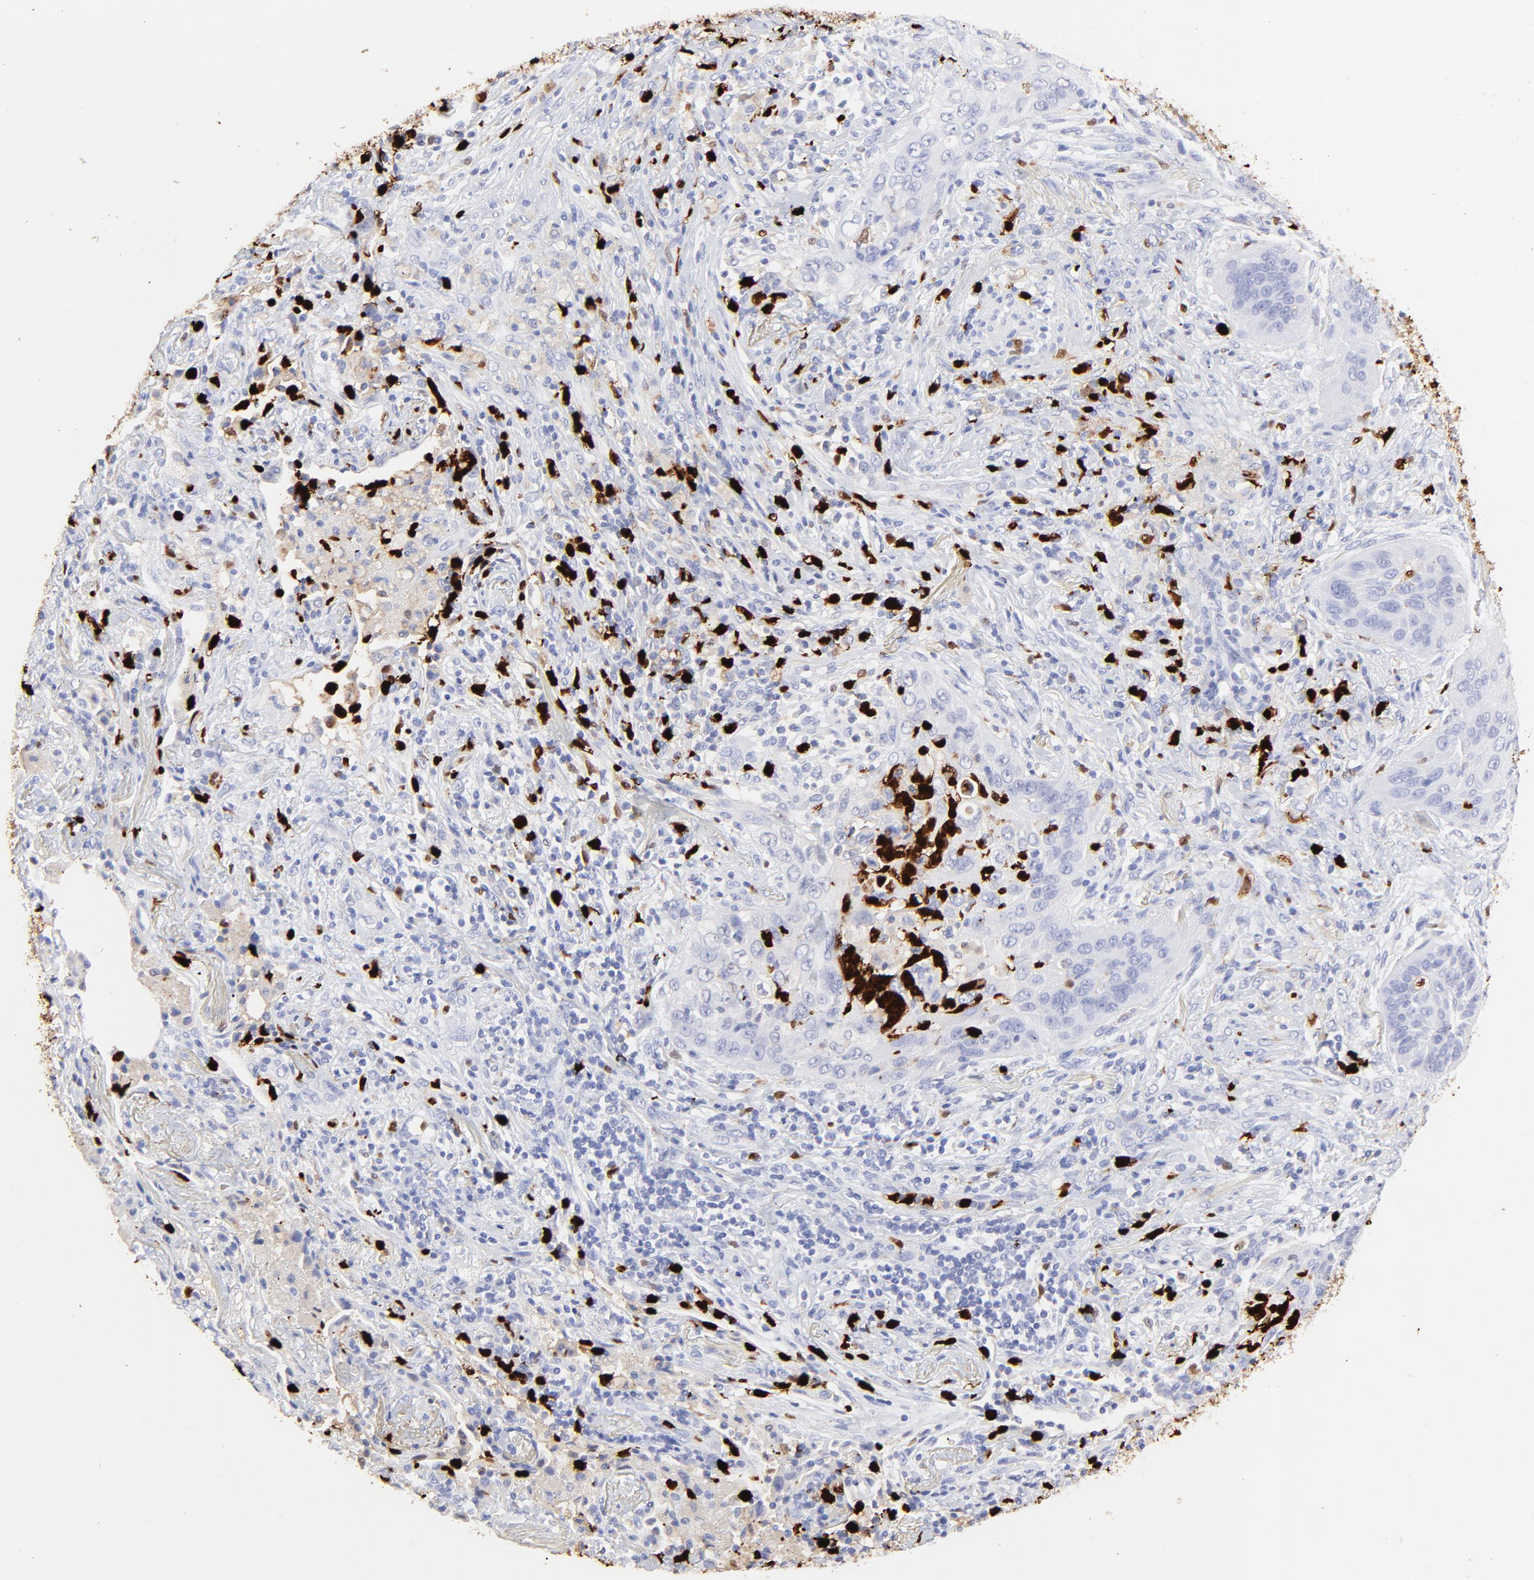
{"staining": {"intensity": "negative", "quantity": "none", "location": "none"}, "tissue": "lung cancer", "cell_type": "Tumor cells", "image_type": "cancer", "snomed": [{"axis": "morphology", "description": "Squamous cell carcinoma, NOS"}, {"axis": "topography", "description": "Lung"}], "caption": "Immunohistochemical staining of human lung squamous cell carcinoma reveals no significant positivity in tumor cells.", "gene": "S100A12", "patient": {"sex": "female", "age": 67}}